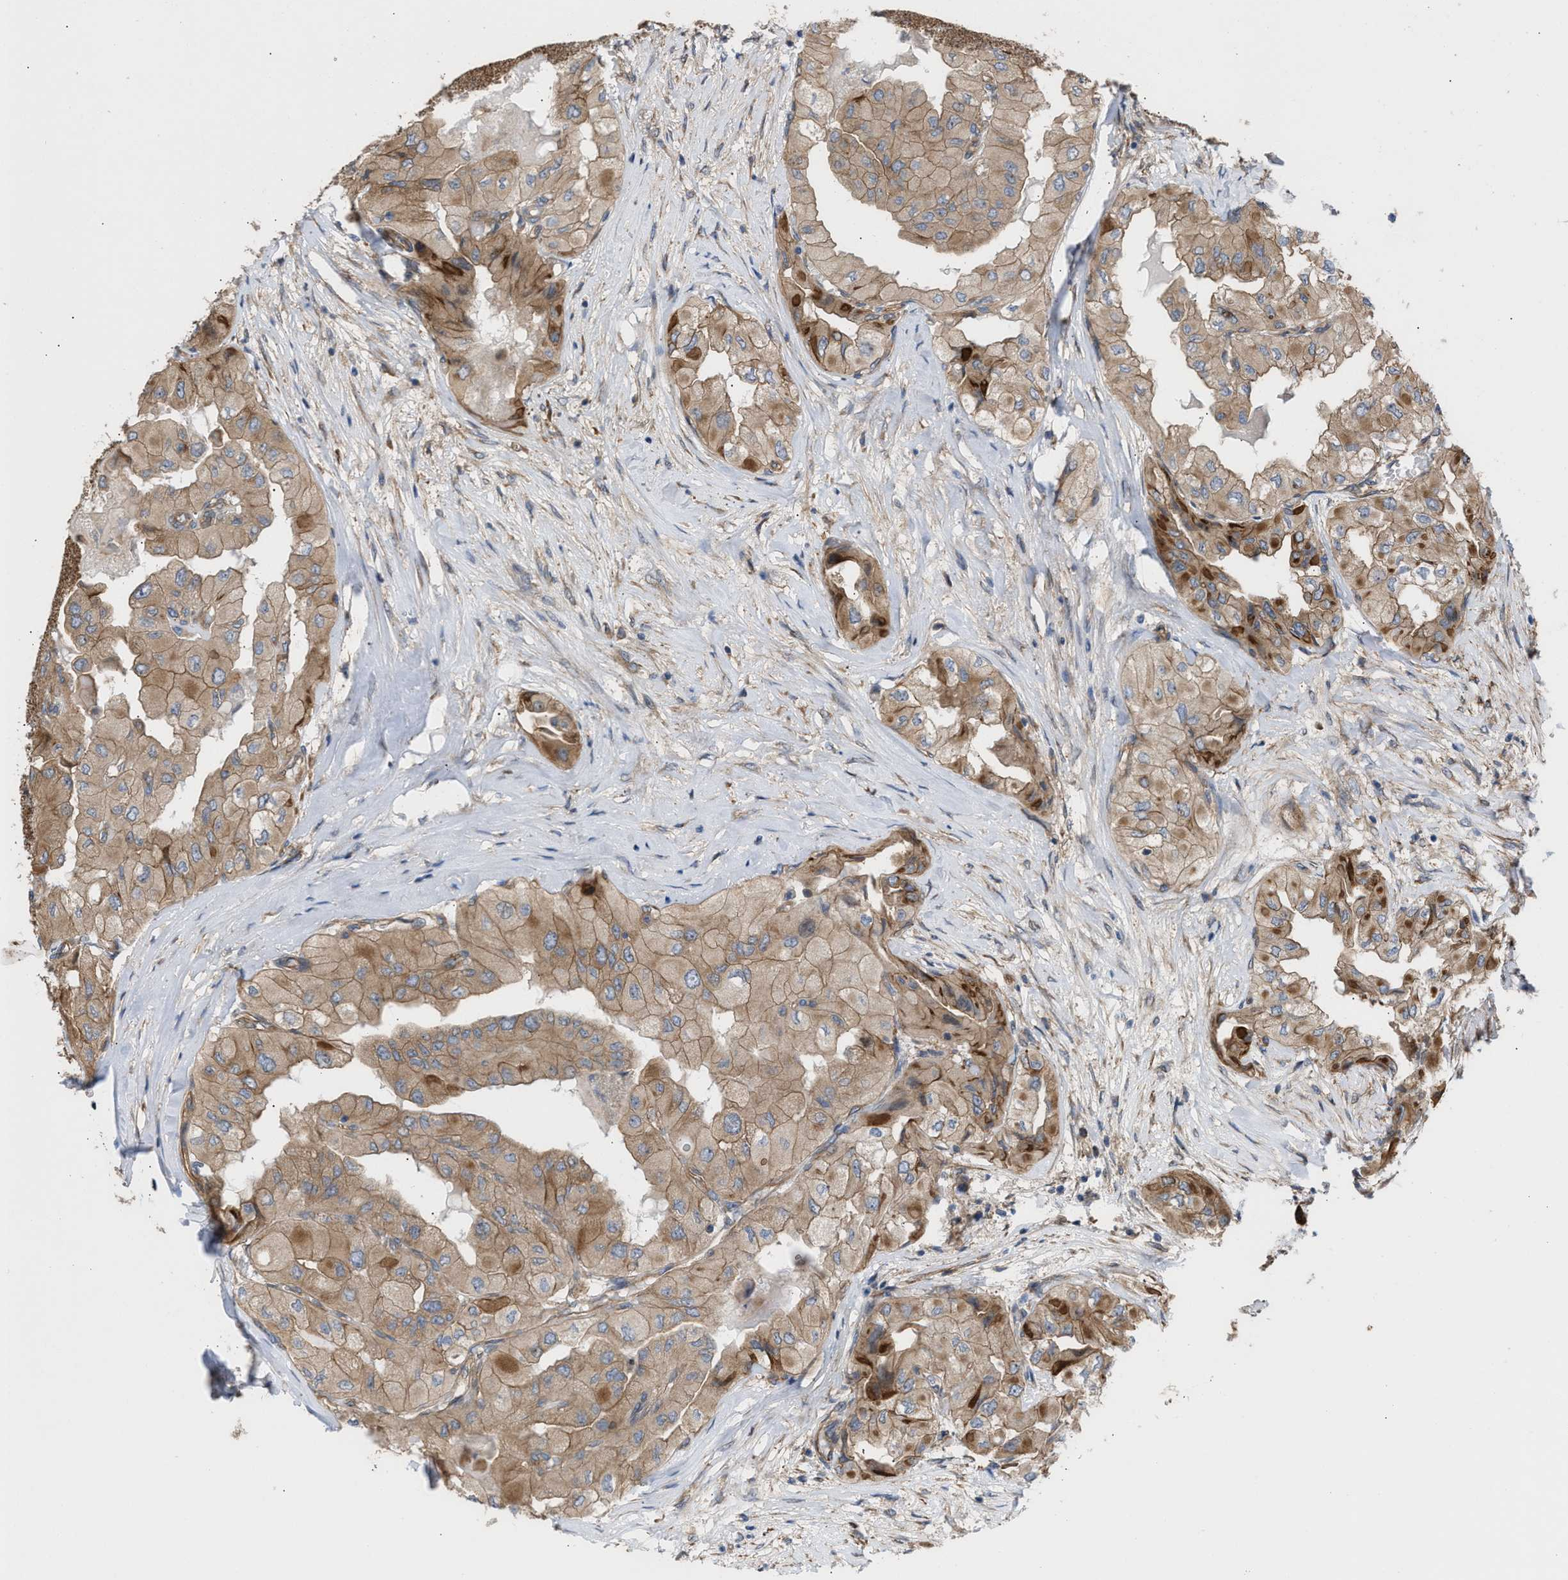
{"staining": {"intensity": "moderate", "quantity": ">75%", "location": "cytoplasmic/membranous"}, "tissue": "thyroid cancer", "cell_type": "Tumor cells", "image_type": "cancer", "snomed": [{"axis": "morphology", "description": "Papillary adenocarcinoma, NOS"}, {"axis": "topography", "description": "Thyroid gland"}], "caption": "DAB immunohistochemical staining of human thyroid papillary adenocarcinoma shows moderate cytoplasmic/membranous protein staining in approximately >75% of tumor cells.", "gene": "EPS15L1", "patient": {"sex": "female", "age": 59}}